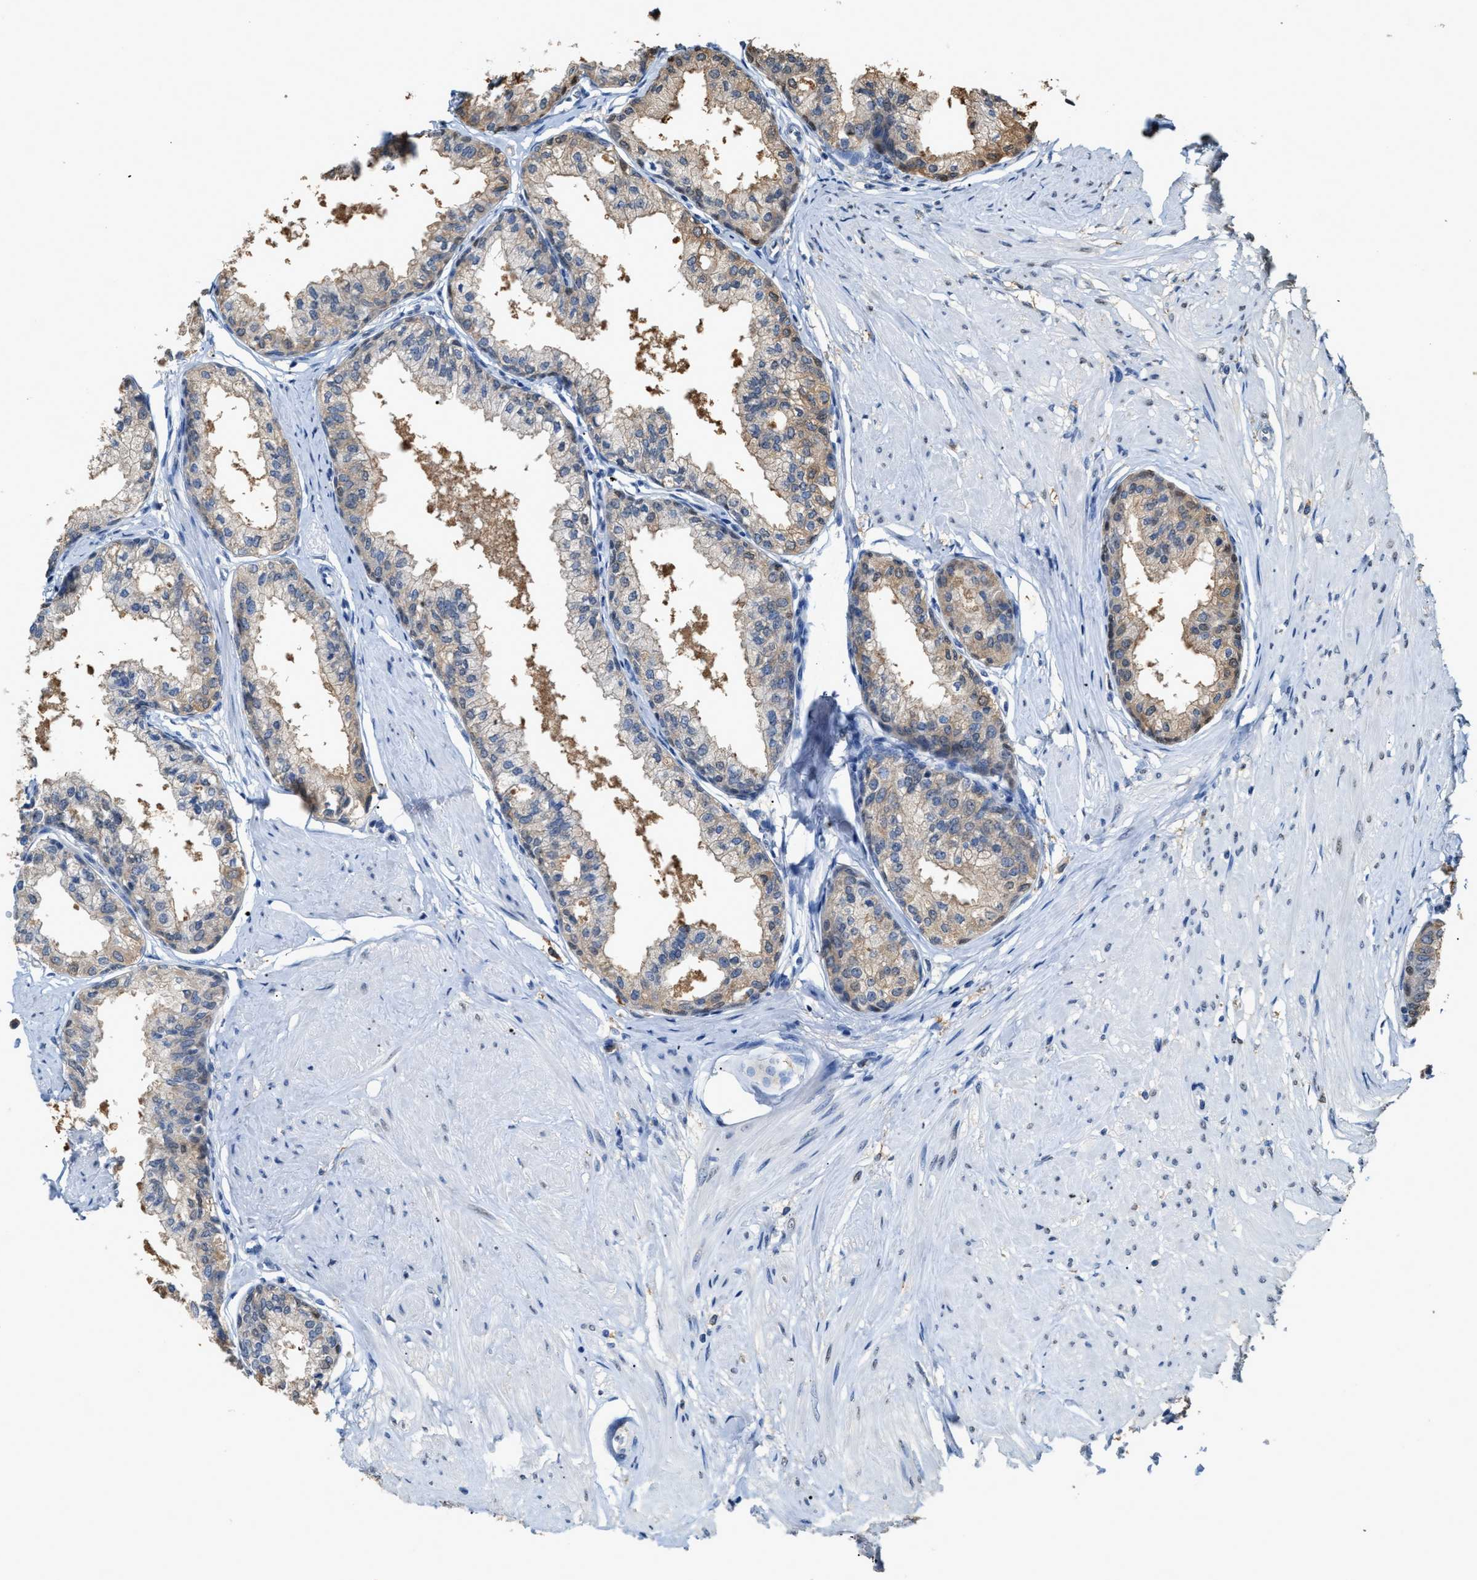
{"staining": {"intensity": "moderate", "quantity": ">75%", "location": "cytoplasmic/membranous"}, "tissue": "seminal vesicle", "cell_type": "Glandular cells", "image_type": "normal", "snomed": [{"axis": "morphology", "description": "Normal tissue, NOS"}, {"axis": "topography", "description": "Prostate"}, {"axis": "topography", "description": "Seminal veicle"}], "caption": "The image exhibits immunohistochemical staining of benign seminal vesicle. There is moderate cytoplasmic/membranous expression is identified in about >75% of glandular cells. The protein is stained brown, and the nuclei are stained in blue (DAB IHC with brightfield microscopy, high magnification).", "gene": "GCN1", "patient": {"sex": "male", "age": 60}}